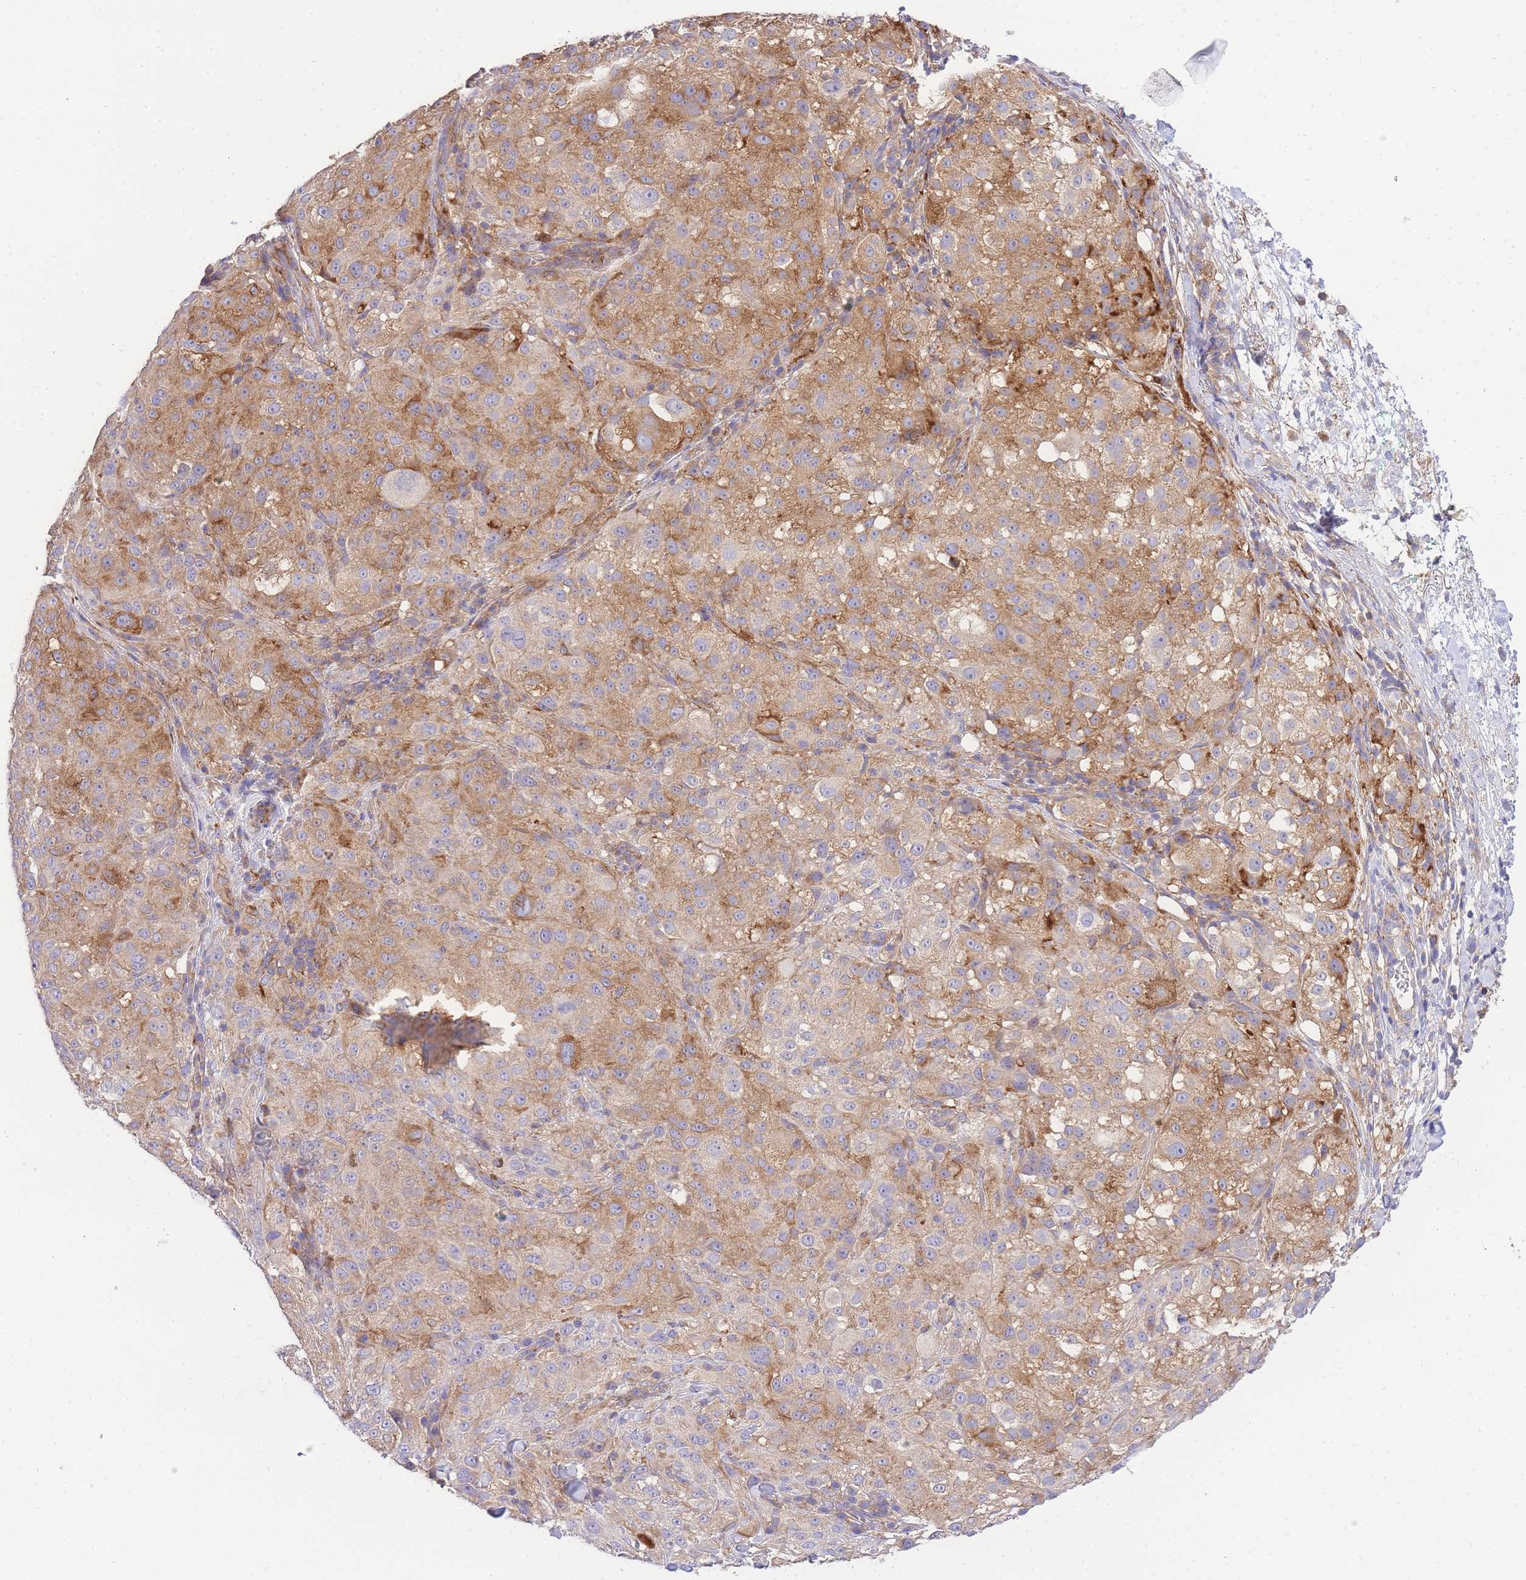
{"staining": {"intensity": "moderate", "quantity": ">75%", "location": "cytoplasmic/membranous"}, "tissue": "melanoma", "cell_type": "Tumor cells", "image_type": "cancer", "snomed": [{"axis": "morphology", "description": "Necrosis, NOS"}, {"axis": "morphology", "description": "Malignant melanoma, NOS"}, {"axis": "topography", "description": "Skin"}], "caption": "Melanoma was stained to show a protein in brown. There is medium levels of moderate cytoplasmic/membranous positivity in about >75% of tumor cells. (DAB IHC with brightfield microscopy, high magnification).", "gene": "INSYN2B", "patient": {"sex": "female", "age": 87}}